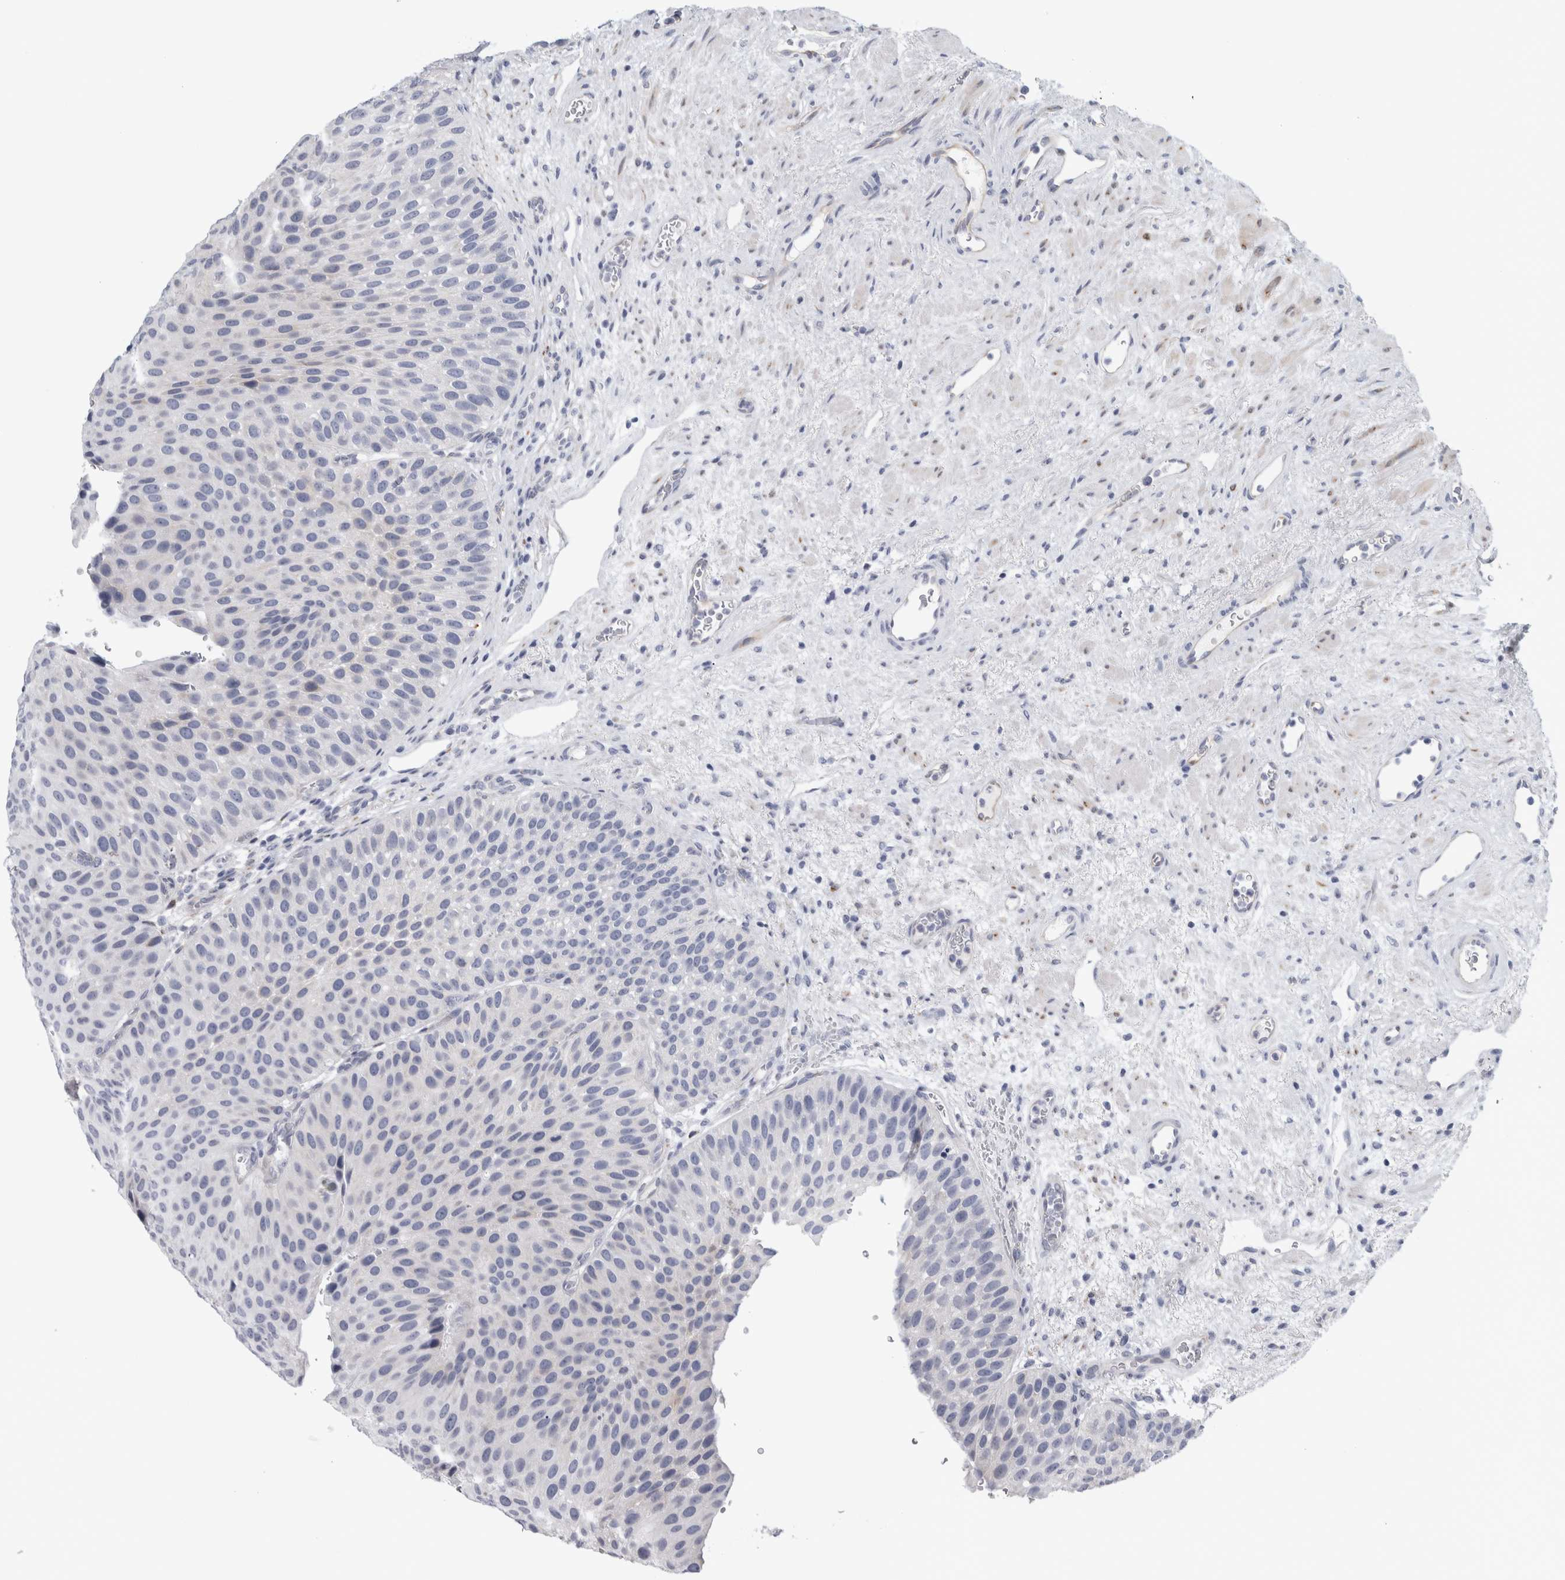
{"staining": {"intensity": "negative", "quantity": "none", "location": "none"}, "tissue": "urothelial cancer", "cell_type": "Tumor cells", "image_type": "cancer", "snomed": [{"axis": "morphology", "description": "Normal tissue, NOS"}, {"axis": "morphology", "description": "Urothelial carcinoma, Low grade"}, {"axis": "topography", "description": "Urinary bladder"}, {"axis": "topography", "description": "Prostate"}], "caption": "High magnification brightfield microscopy of urothelial carcinoma (low-grade) stained with DAB (3,3'-diaminobenzidine) (brown) and counterstained with hematoxylin (blue): tumor cells show no significant expression.", "gene": "B3GNT3", "patient": {"sex": "male", "age": 60}}